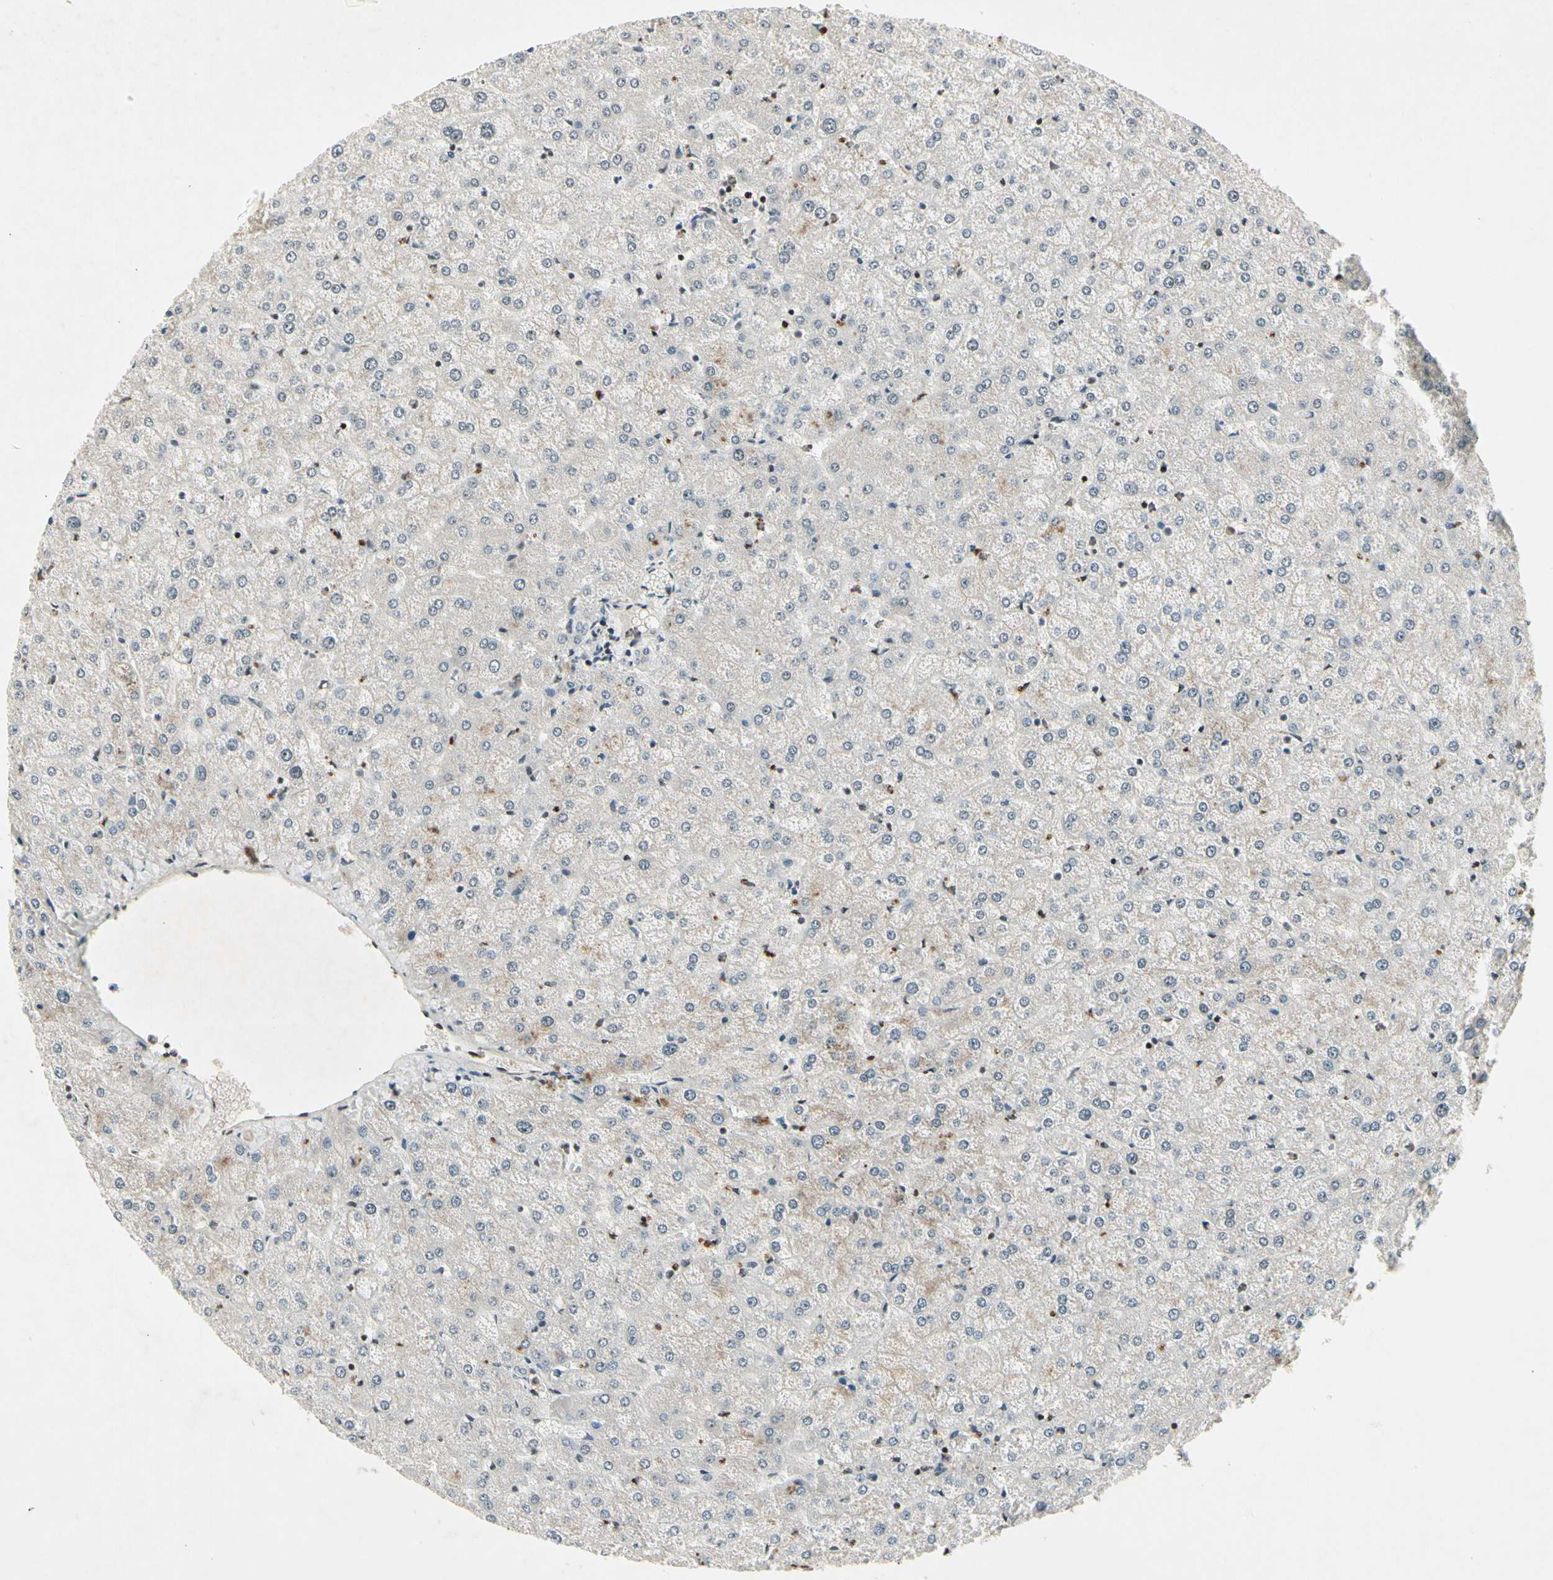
{"staining": {"intensity": "negative", "quantity": "none", "location": "none"}, "tissue": "liver", "cell_type": "Cholangiocytes", "image_type": "normal", "snomed": [{"axis": "morphology", "description": "Normal tissue, NOS"}, {"axis": "topography", "description": "Liver"}], "caption": "Image shows no protein expression in cholangiocytes of unremarkable liver.", "gene": "FOXJ2", "patient": {"sex": "female", "age": 32}}